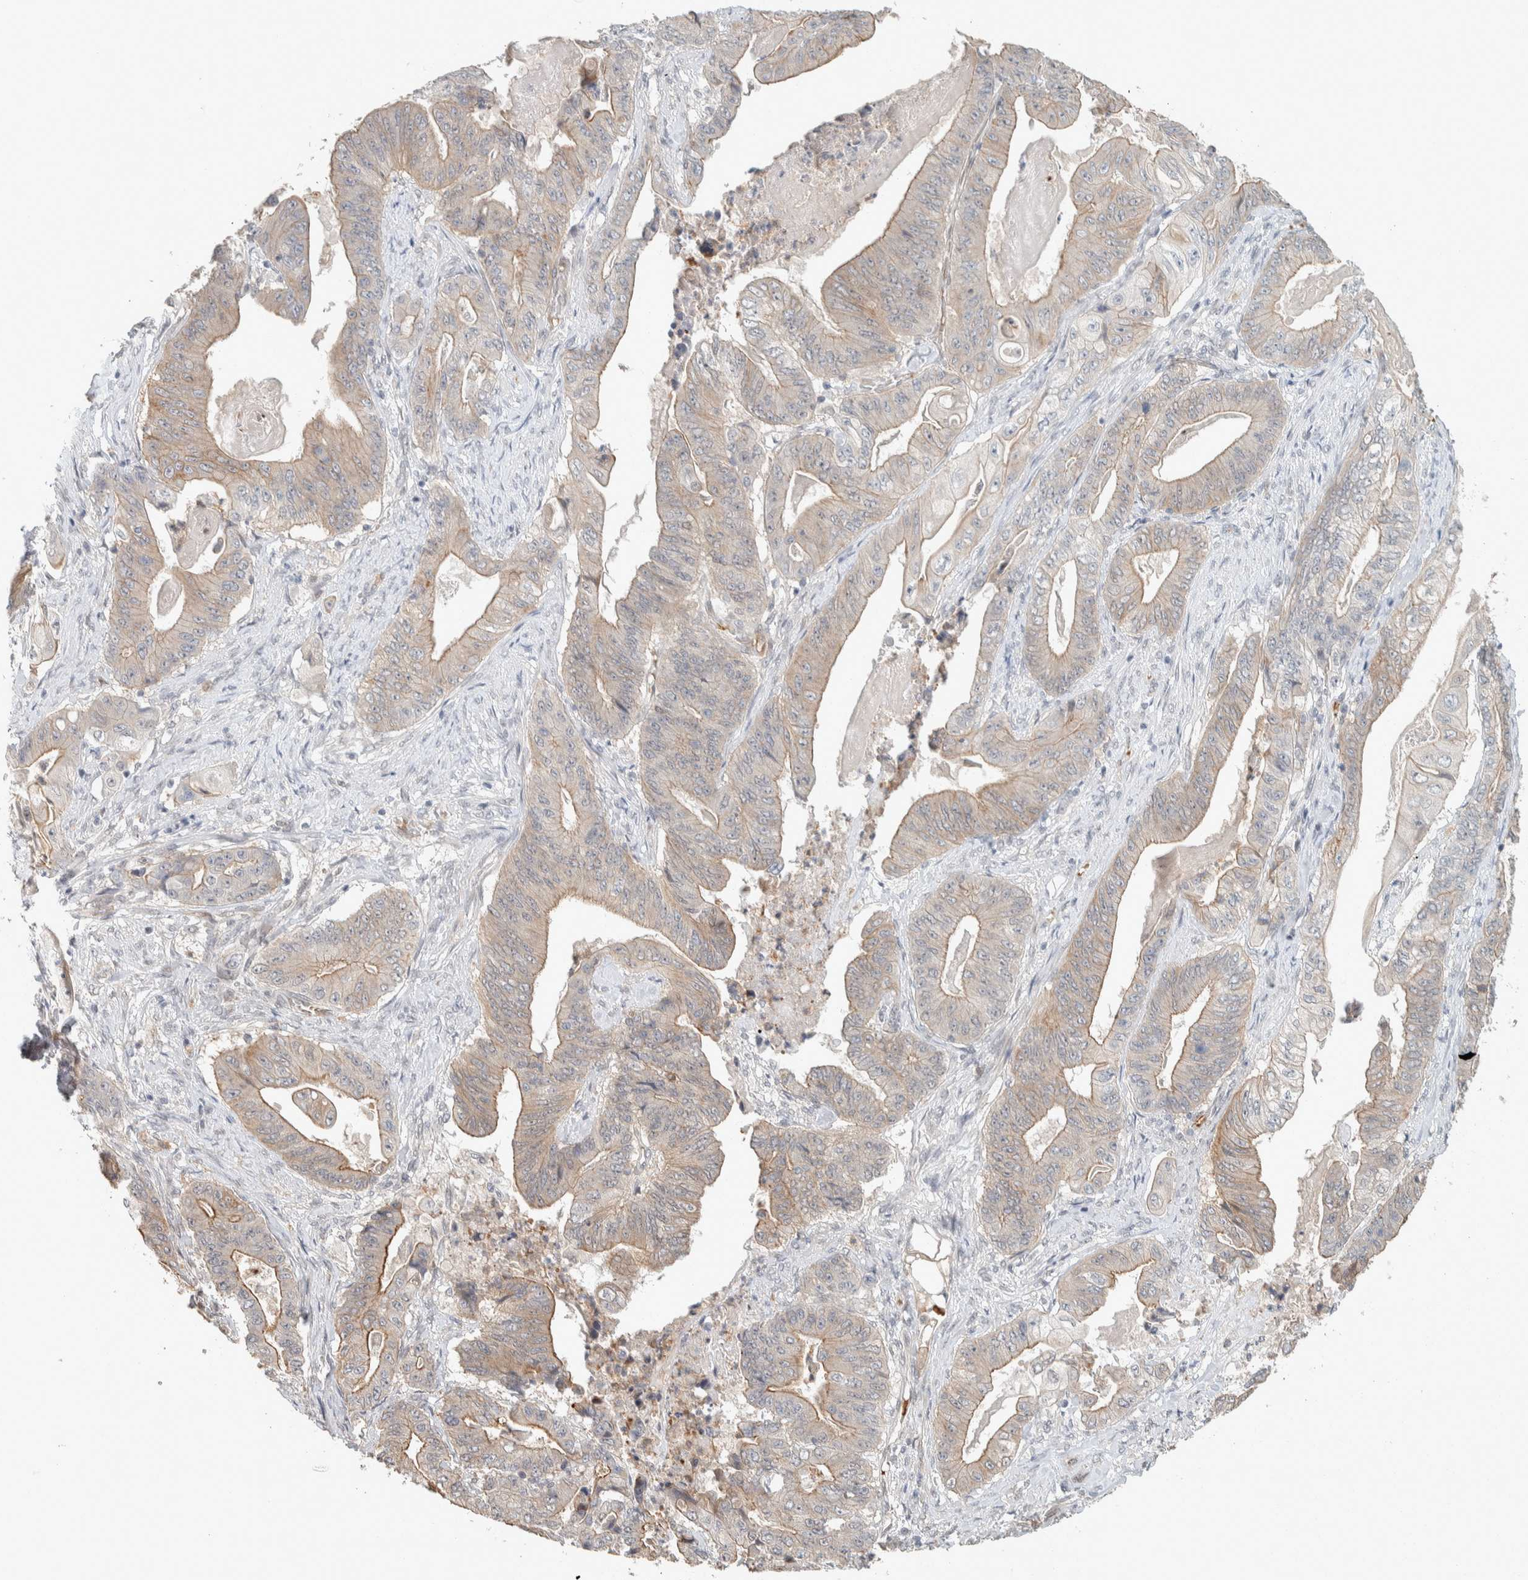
{"staining": {"intensity": "moderate", "quantity": ">75%", "location": "cytoplasmic/membranous"}, "tissue": "stomach cancer", "cell_type": "Tumor cells", "image_type": "cancer", "snomed": [{"axis": "morphology", "description": "Adenocarcinoma, NOS"}, {"axis": "topography", "description": "Stomach"}], "caption": "Tumor cells reveal medium levels of moderate cytoplasmic/membranous positivity in about >75% of cells in human stomach cancer (adenocarcinoma).", "gene": "ZBTB2", "patient": {"sex": "female", "age": 73}}